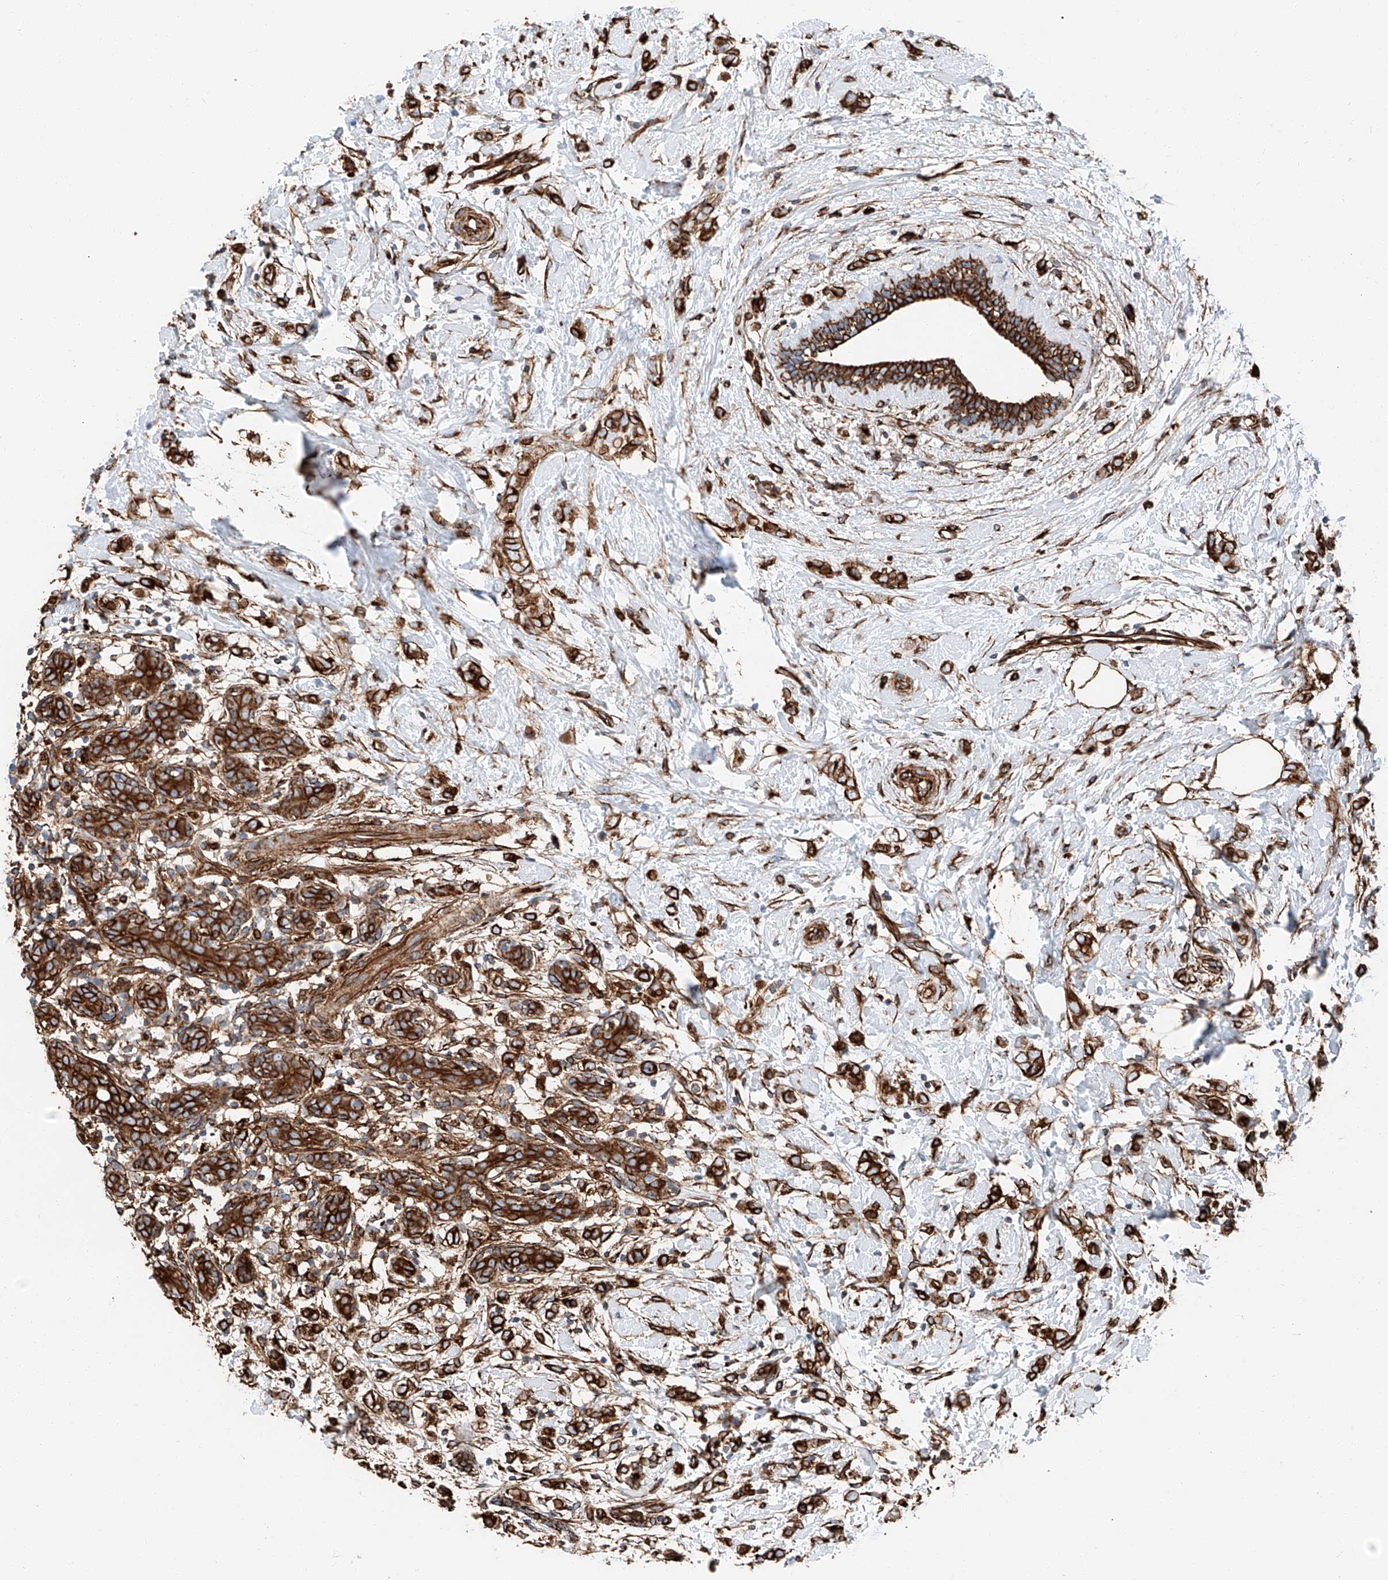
{"staining": {"intensity": "strong", "quantity": ">75%", "location": "cytoplasmic/membranous"}, "tissue": "breast cancer", "cell_type": "Tumor cells", "image_type": "cancer", "snomed": [{"axis": "morphology", "description": "Normal tissue, NOS"}, {"axis": "morphology", "description": "Lobular carcinoma"}, {"axis": "topography", "description": "Breast"}], "caption": "Protein staining exhibits strong cytoplasmic/membranous positivity in about >75% of tumor cells in lobular carcinoma (breast).", "gene": "ZNF804A", "patient": {"sex": "female", "age": 47}}